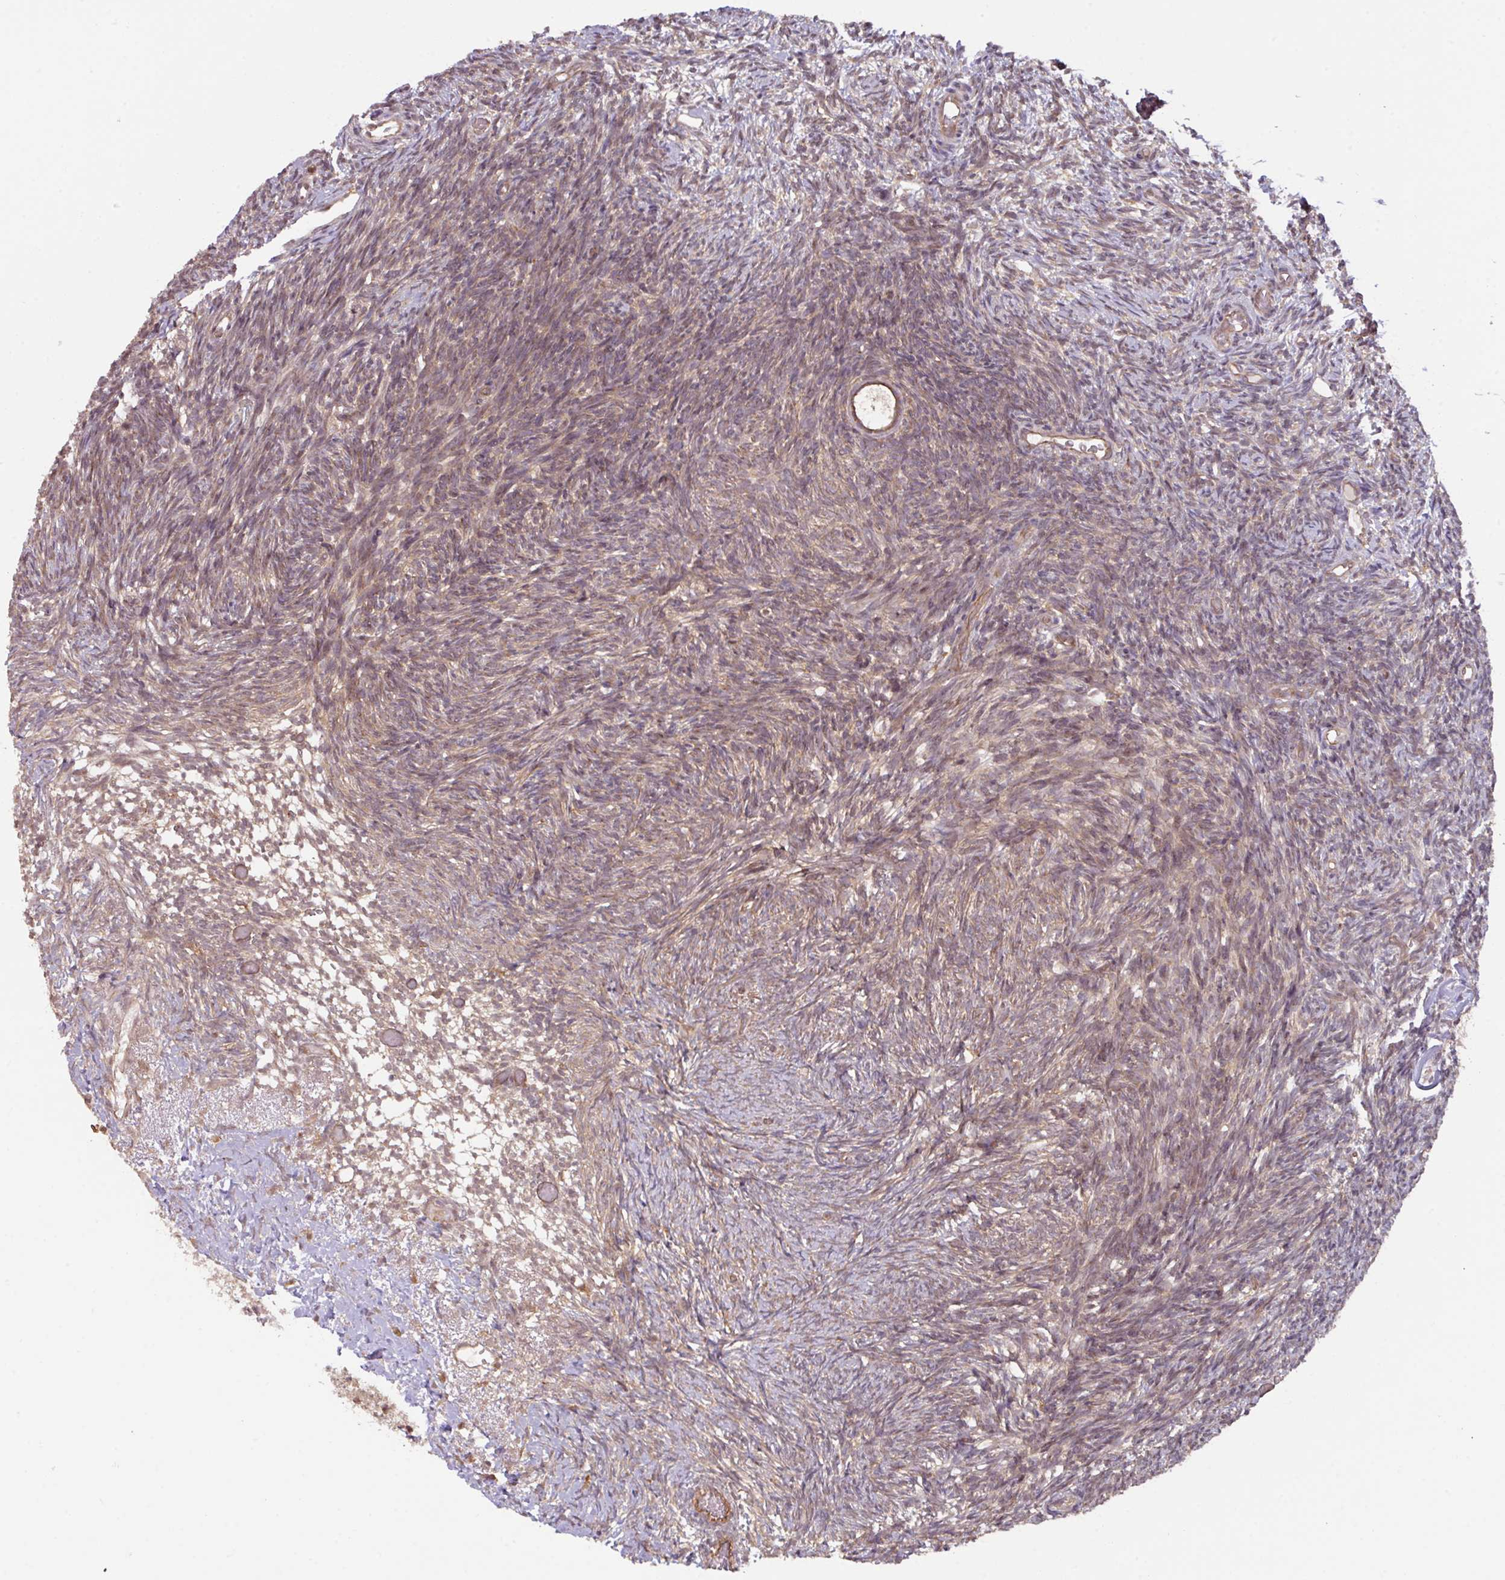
{"staining": {"intensity": "moderate", "quantity": "25%-75%", "location": "cytoplasmic/membranous"}, "tissue": "ovary", "cell_type": "Ovarian stroma cells", "image_type": "normal", "snomed": [{"axis": "morphology", "description": "Normal tissue, NOS"}, {"axis": "topography", "description": "Ovary"}], "caption": "A high-resolution micrograph shows immunohistochemistry (IHC) staining of unremarkable ovary, which reveals moderate cytoplasmic/membranous expression in about 25%-75% of ovarian stroma cells.", "gene": "CYFIP2", "patient": {"sex": "female", "age": 39}}